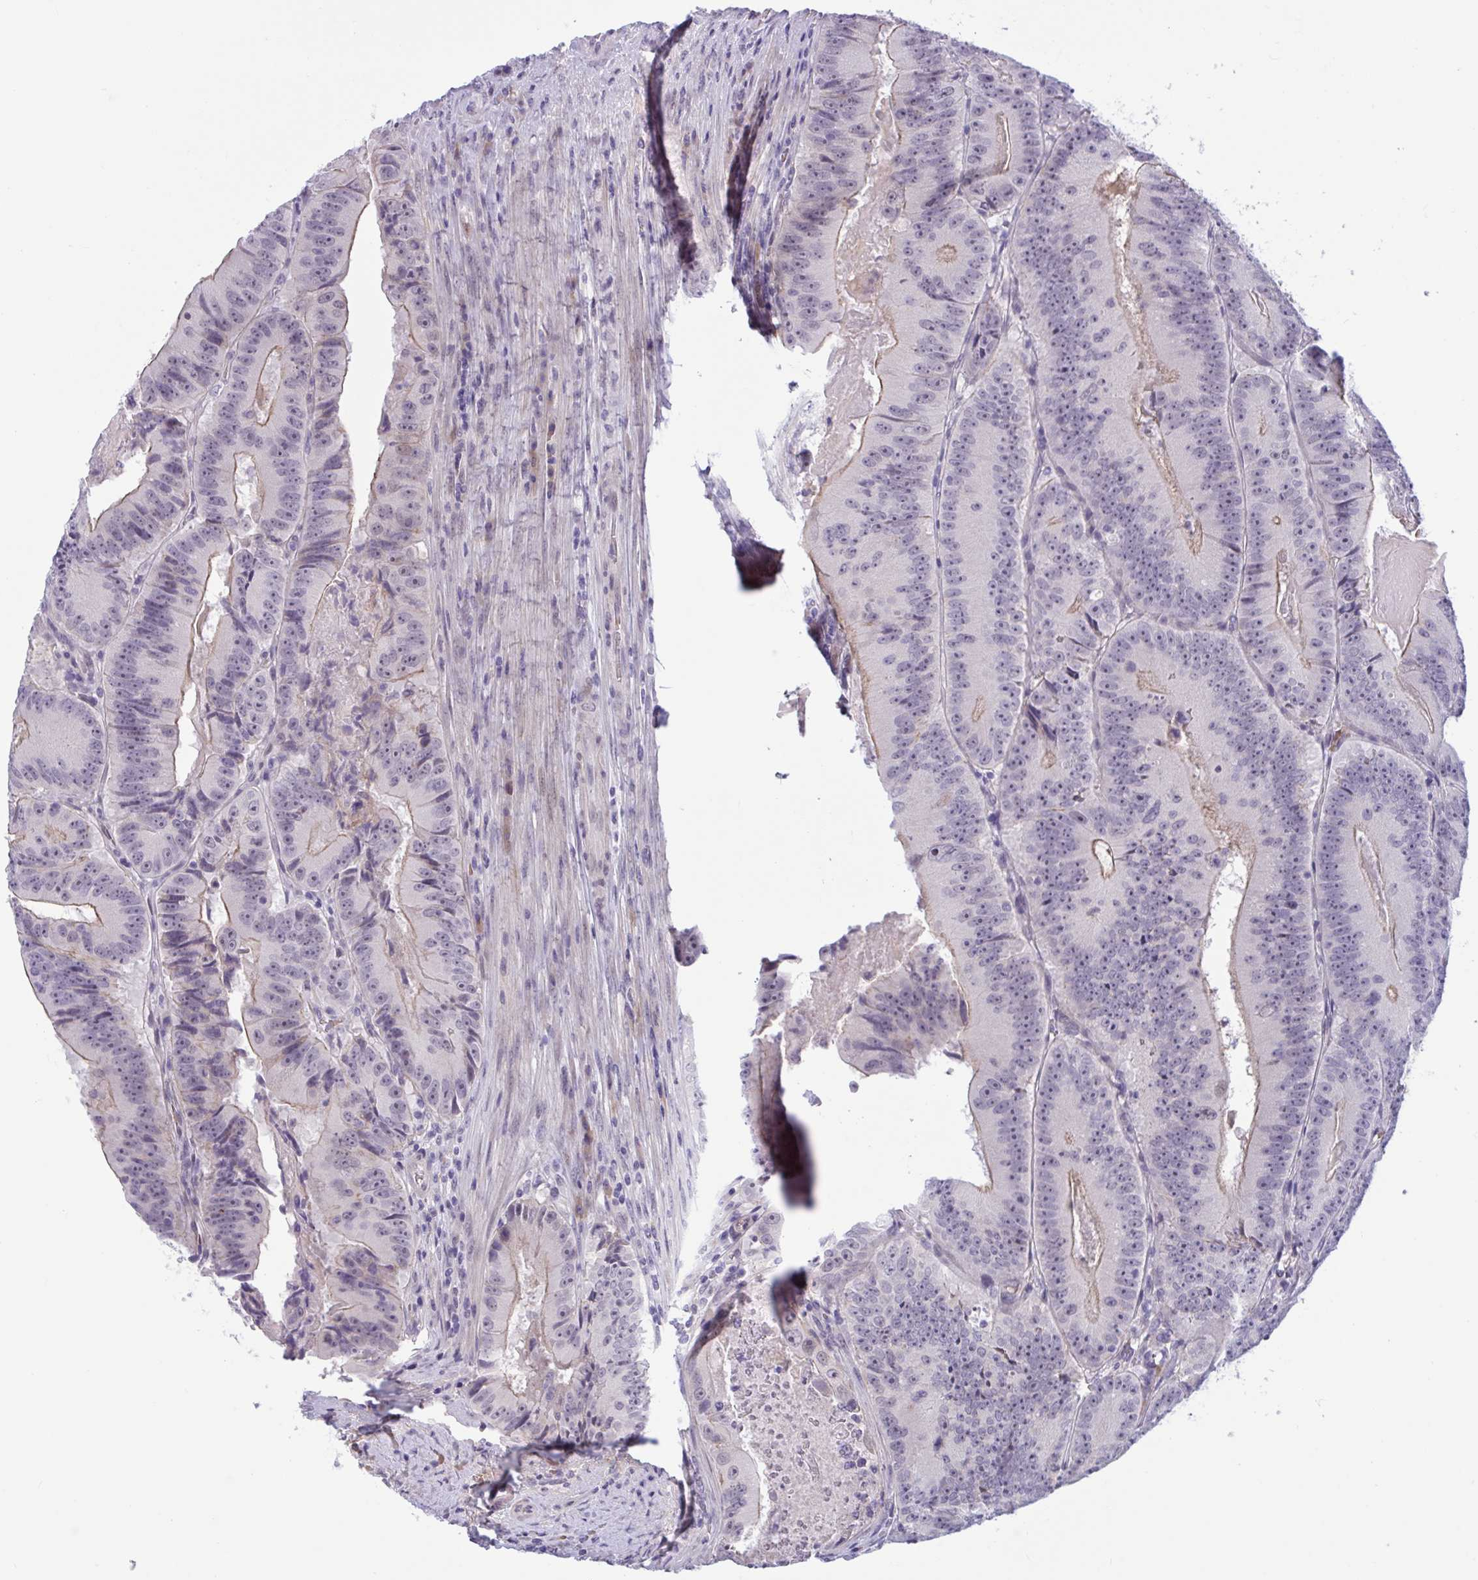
{"staining": {"intensity": "moderate", "quantity": "<25%", "location": "cytoplasmic/membranous"}, "tissue": "colorectal cancer", "cell_type": "Tumor cells", "image_type": "cancer", "snomed": [{"axis": "morphology", "description": "Adenocarcinoma, NOS"}, {"axis": "topography", "description": "Colon"}], "caption": "This is a histology image of immunohistochemistry (IHC) staining of colorectal cancer (adenocarcinoma), which shows moderate staining in the cytoplasmic/membranous of tumor cells.", "gene": "CNGB3", "patient": {"sex": "female", "age": 86}}